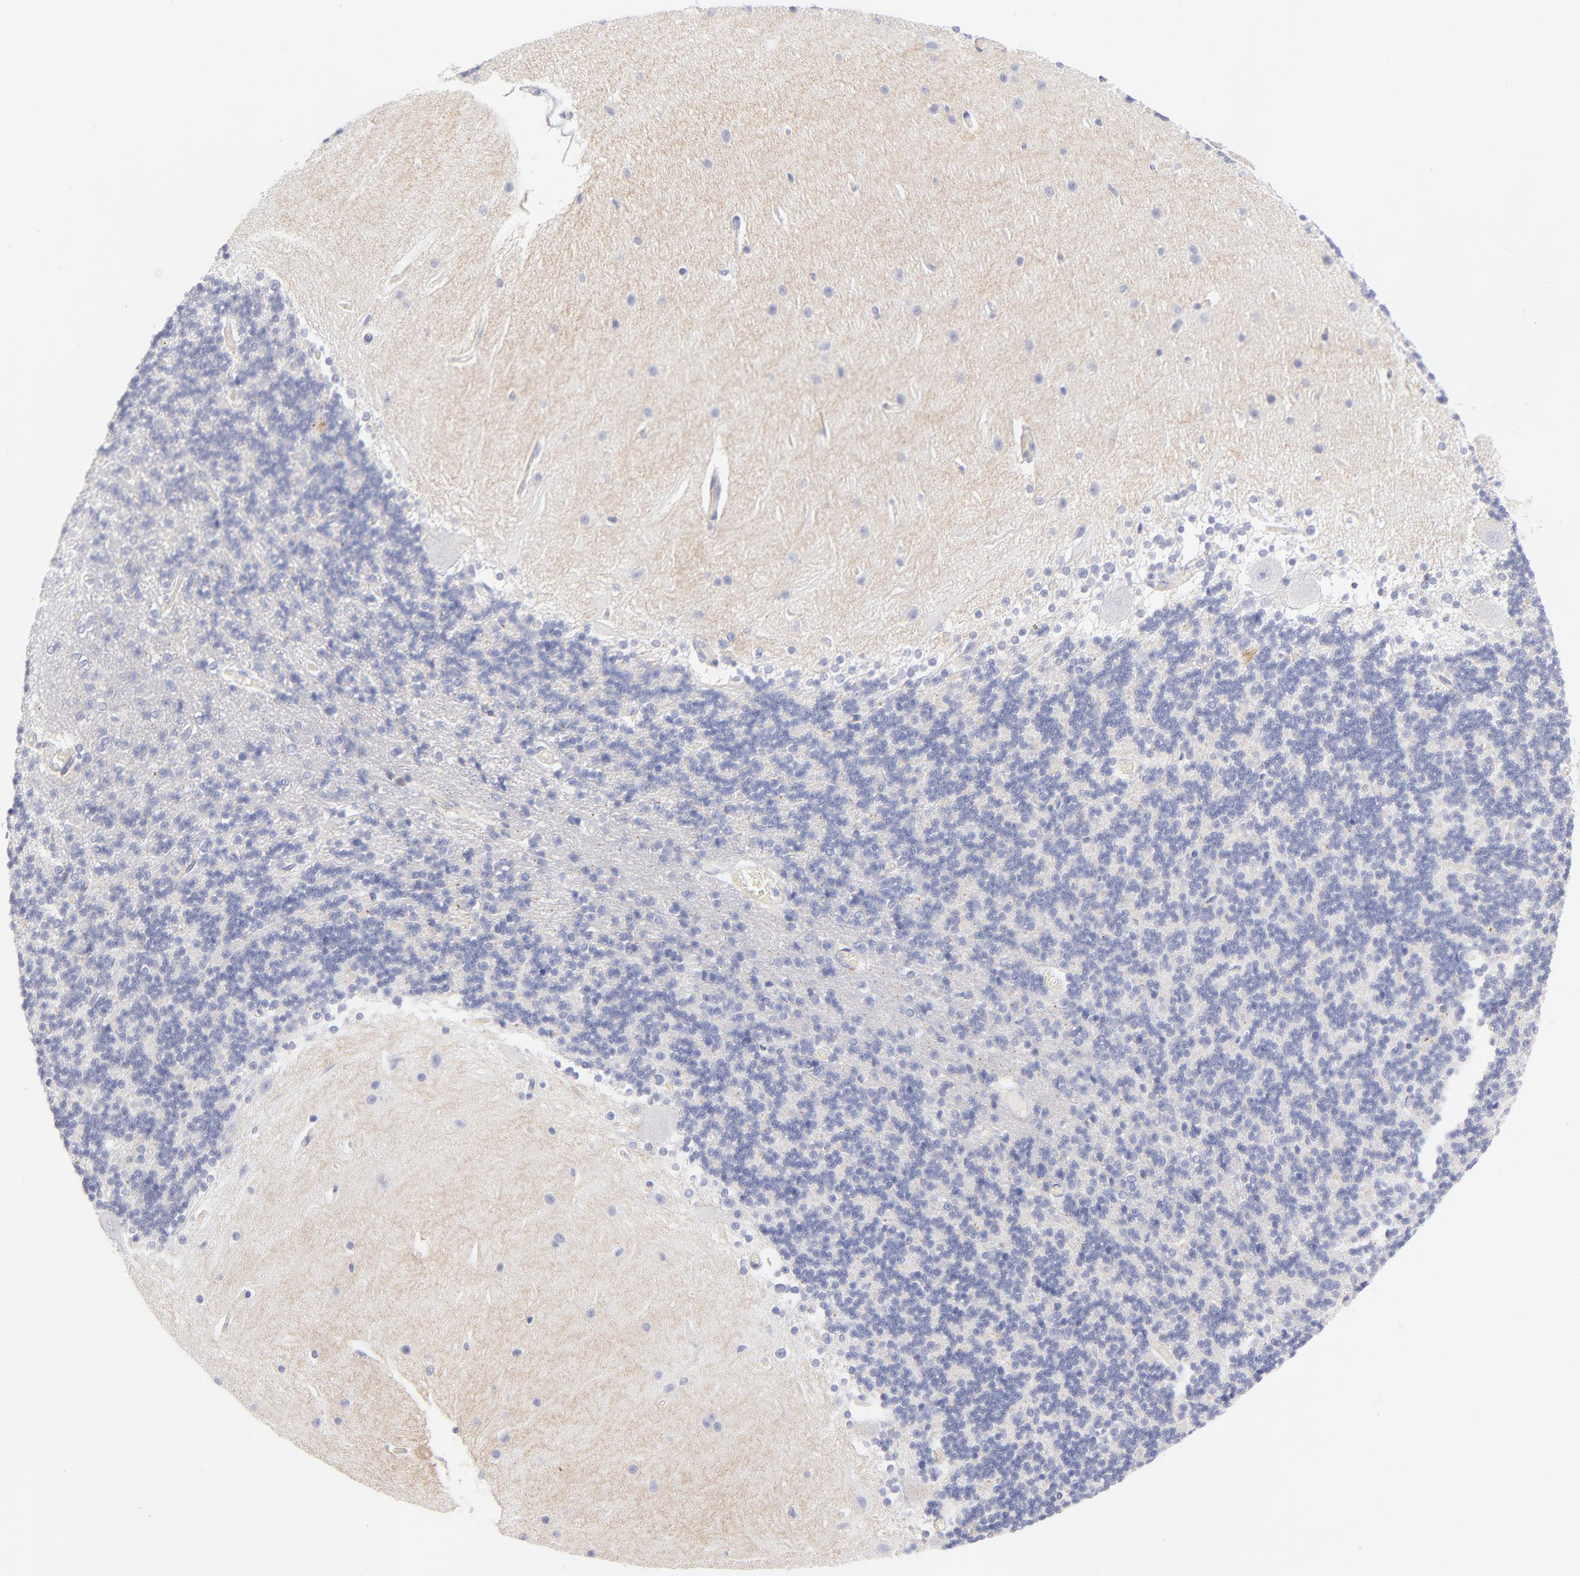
{"staining": {"intensity": "negative", "quantity": "none", "location": "none"}, "tissue": "cerebellum", "cell_type": "Cells in granular layer", "image_type": "normal", "snomed": [{"axis": "morphology", "description": "Normal tissue, NOS"}, {"axis": "topography", "description": "Cerebellum"}], "caption": "The image demonstrates no significant expression in cells in granular layer of cerebellum. (Stains: DAB IHC with hematoxylin counter stain, Microscopy: brightfield microscopy at high magnification).", "gene": "ACTA2", "patient": {"sex": "female", "age": 54}}